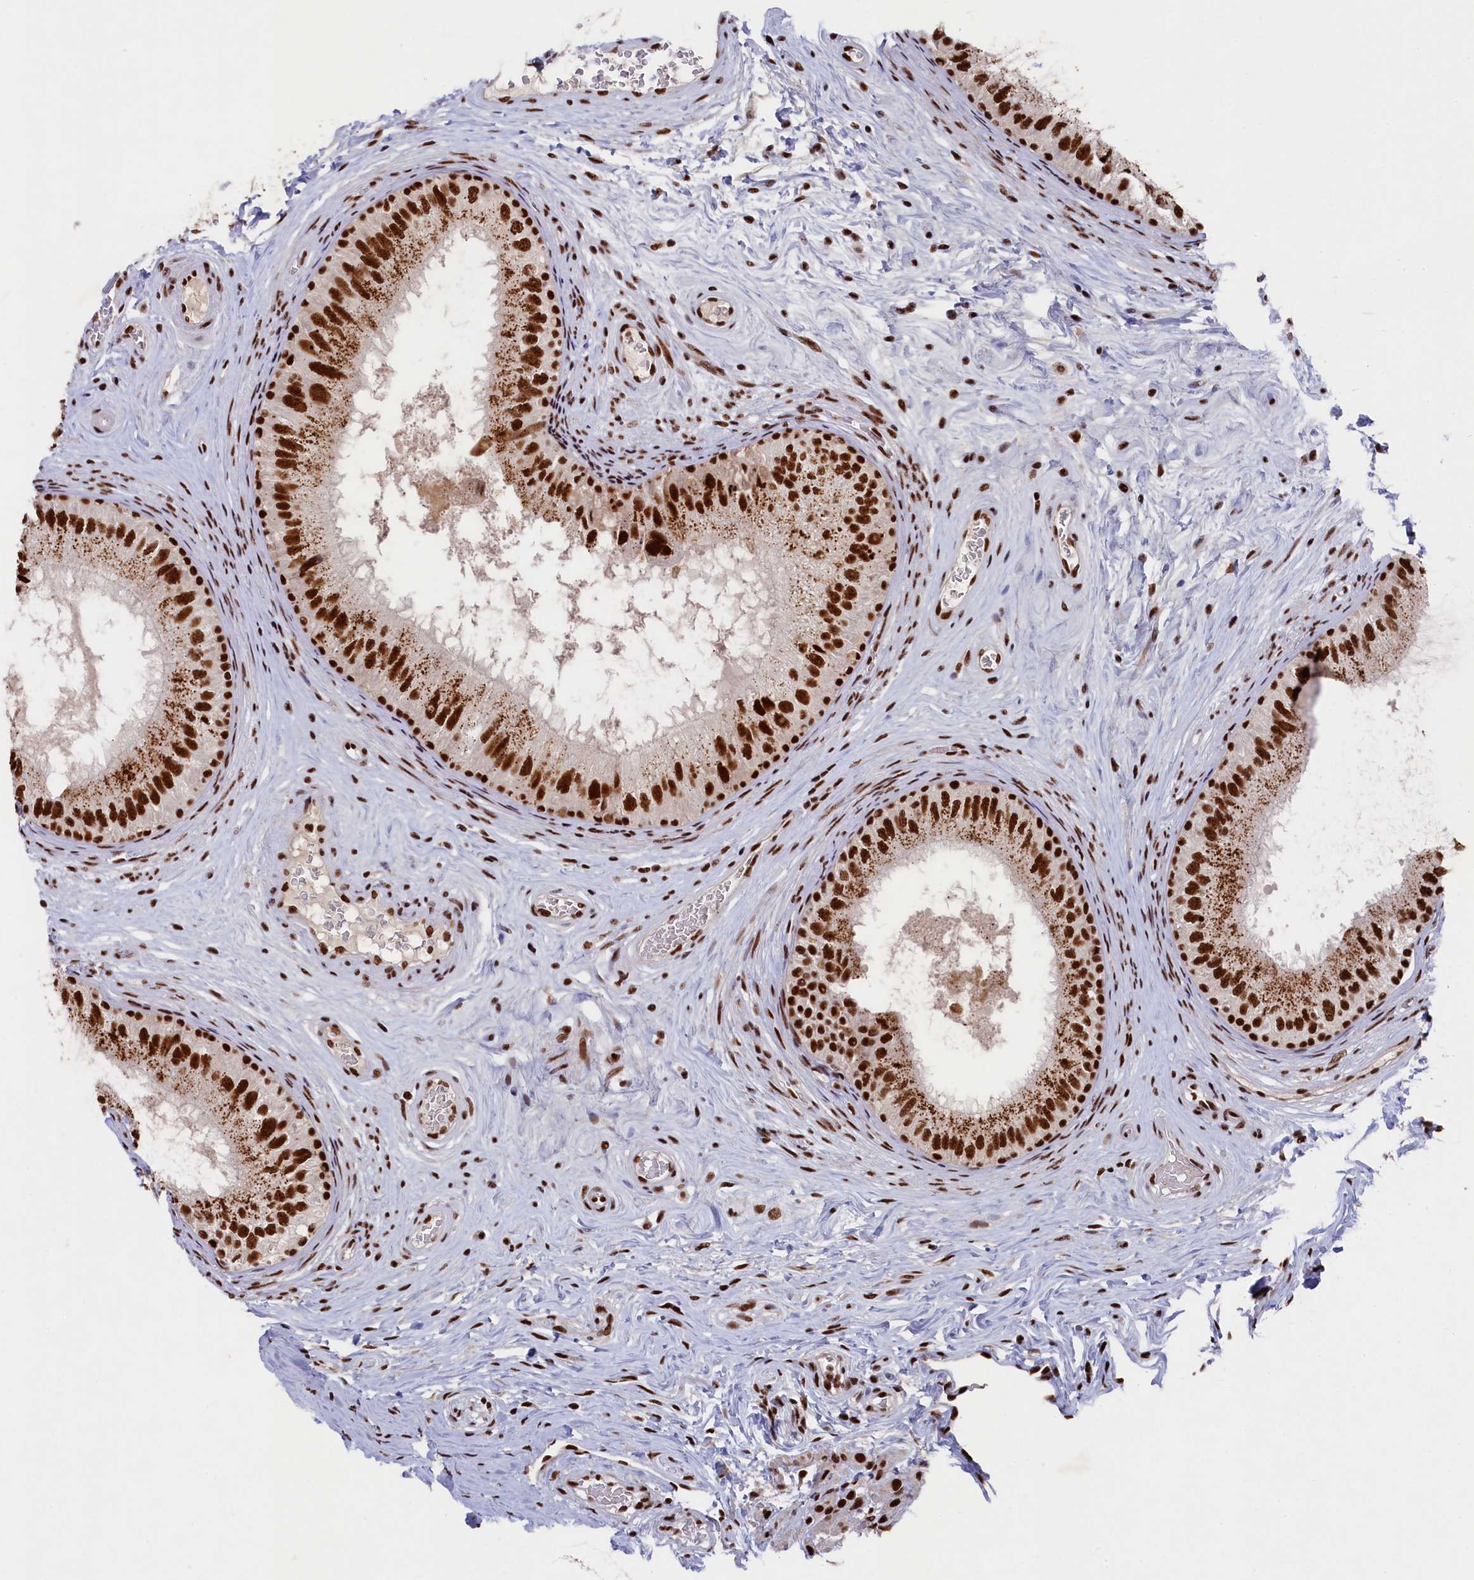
{"staining": {"intensity": "strong", "quantity": ">75%", "location": "cytoplasmic/membranous,nuclear"}, "tissue": "epididymis", "cell_type": "Glandular cells", "image_type": "normal", "snomed": [{"axis": "morphology", "description": "Normal tissue, NOS"}, {"axis": "topography", "description": "Epididymis"}], "caption": "Immunohistochemistry (IHC) (DAB) staining of benign epididymis displays strong cytoplasmic/membranous,nuclear protein staining in approximately >75% of glandular cells. (DAB IHC with brightfield microscopy, high magnification).", "gene": "PRPF31", "patient": {"sex": "male", "age": 33}}